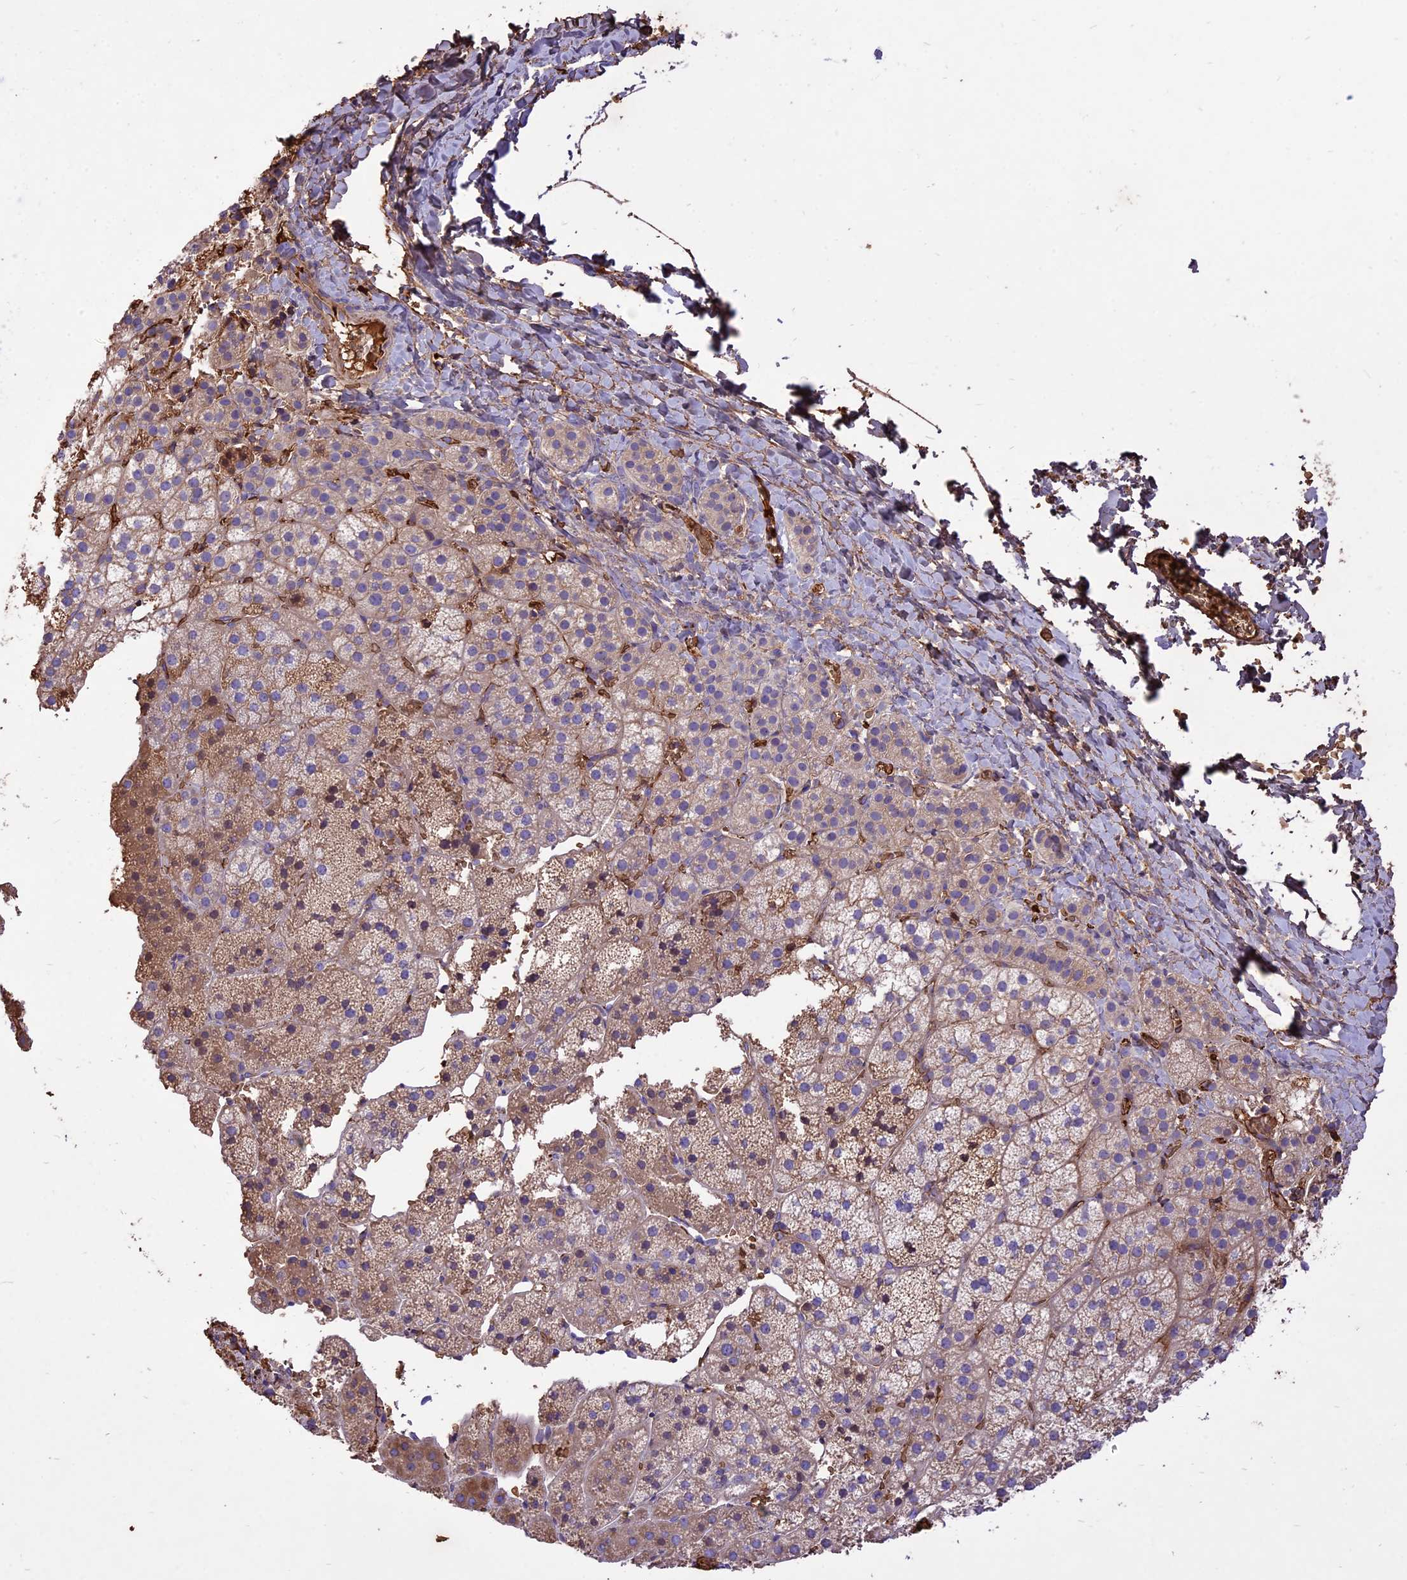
{"staining": {"intensity": "moderate", "quantity": "<25%", "location": "cytoplasmic/membranous"}, "tissue": "adrenal gland", "cell_type": "Glandular cells", "image_type": "normal", "snomed": [{"axis": "morphology", "description": "Normal tissue, NOS"}, {"axis": "topography", "description": "Adrenal gland"}], "caption": "Adrenal gland stained with DAB (3,3'-diaminobenzidine) IHC reveals low levels of moderate cytoplasmic/membranous staining in approximately <25% of glandular cells.", "gene": "TTC4", "patient": {"sex": "female", "age": 44}}